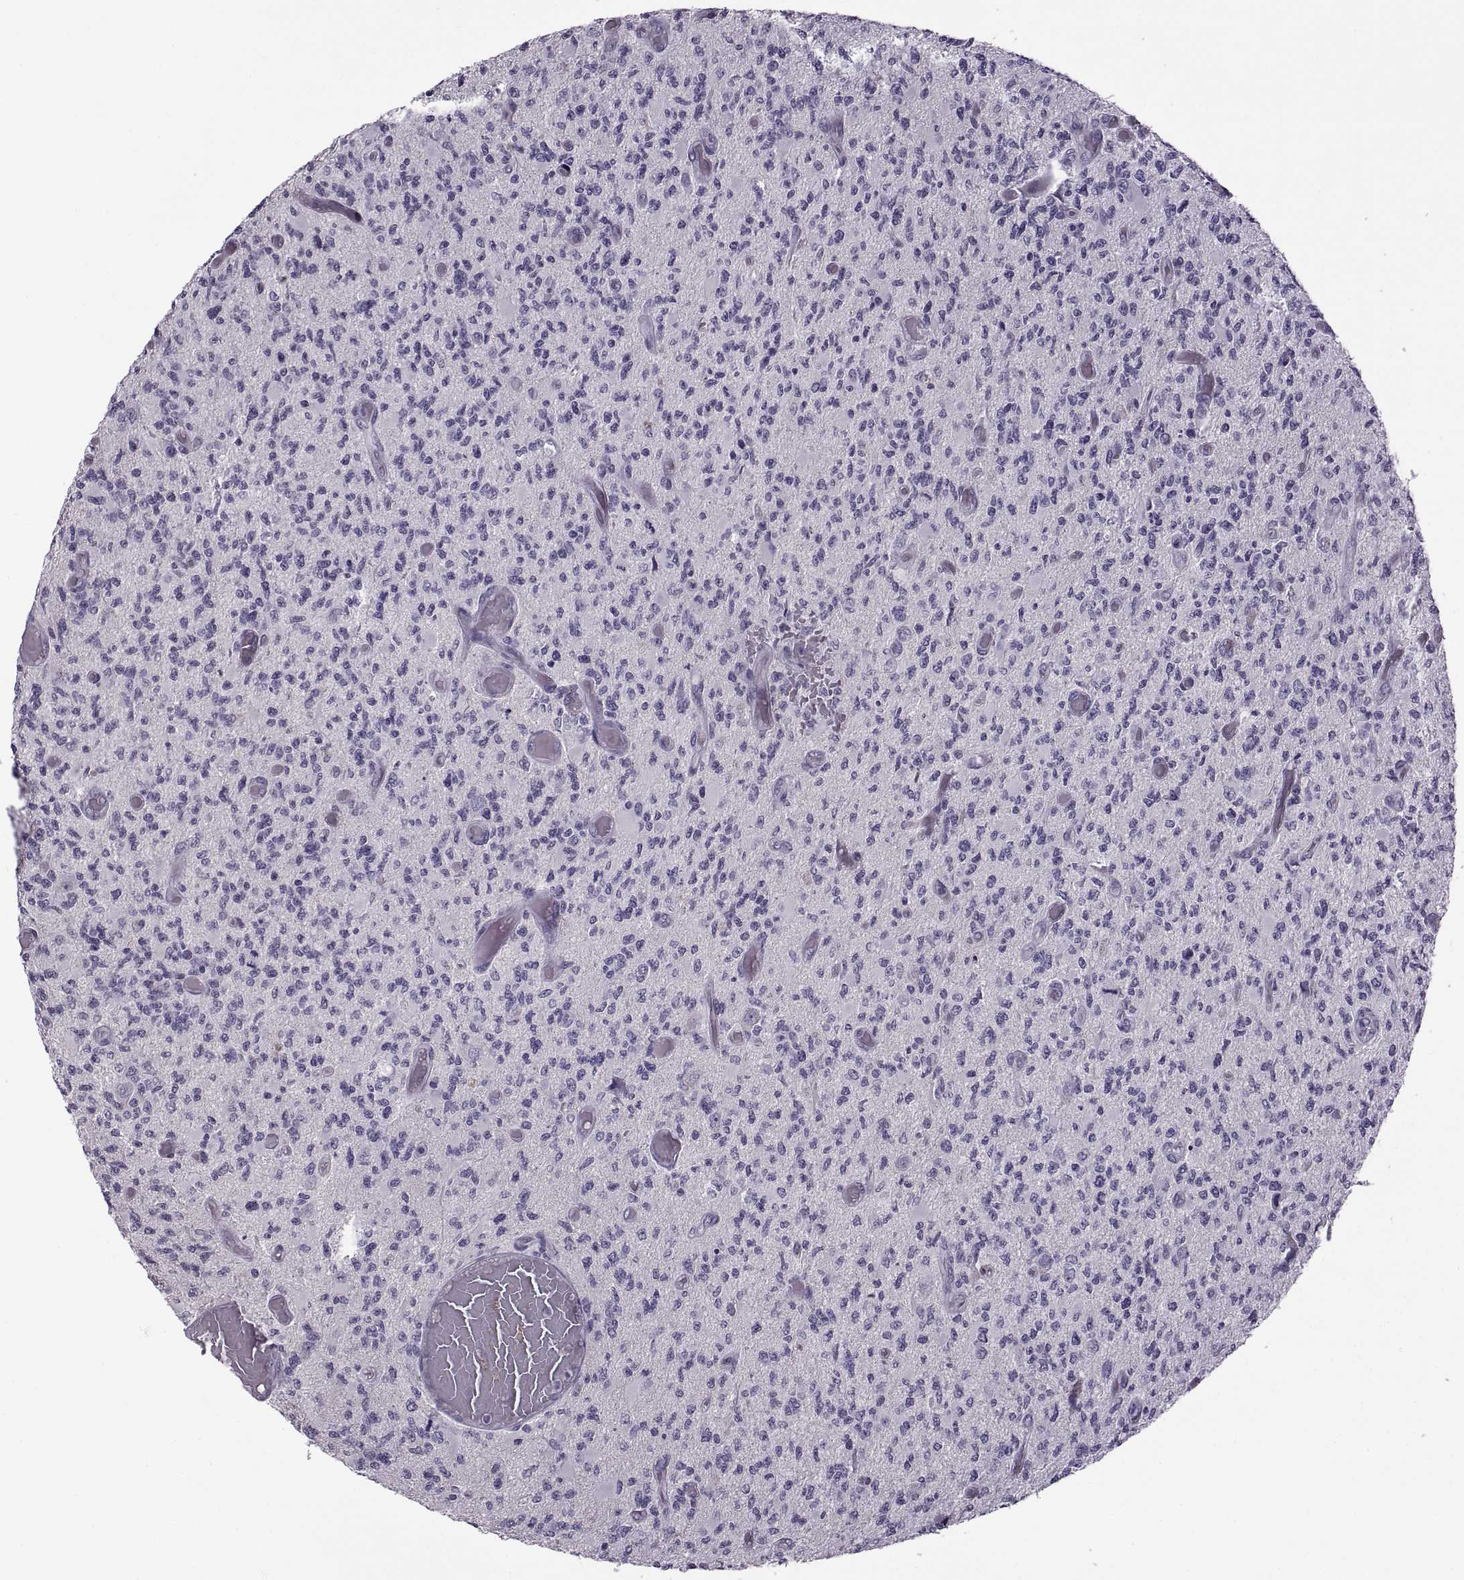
{"staining": {"intensity": "negative", "quantity": "none", "location": "none"}, "tissue": "glioma", "cell_type": "Tumor cells", "image_type": "cancer", "snomed": [{"axis": "morphology", "description": "Glioma, malignant, High grade"}, {"axis": "topography", "description": "Brain"}], "caption": "A micrograph of human malignant glioma (high-grade) is negative for staining in tumor cells.", "gene": "RSPH6A", "patient": {"sex": "female", "age": 63}}